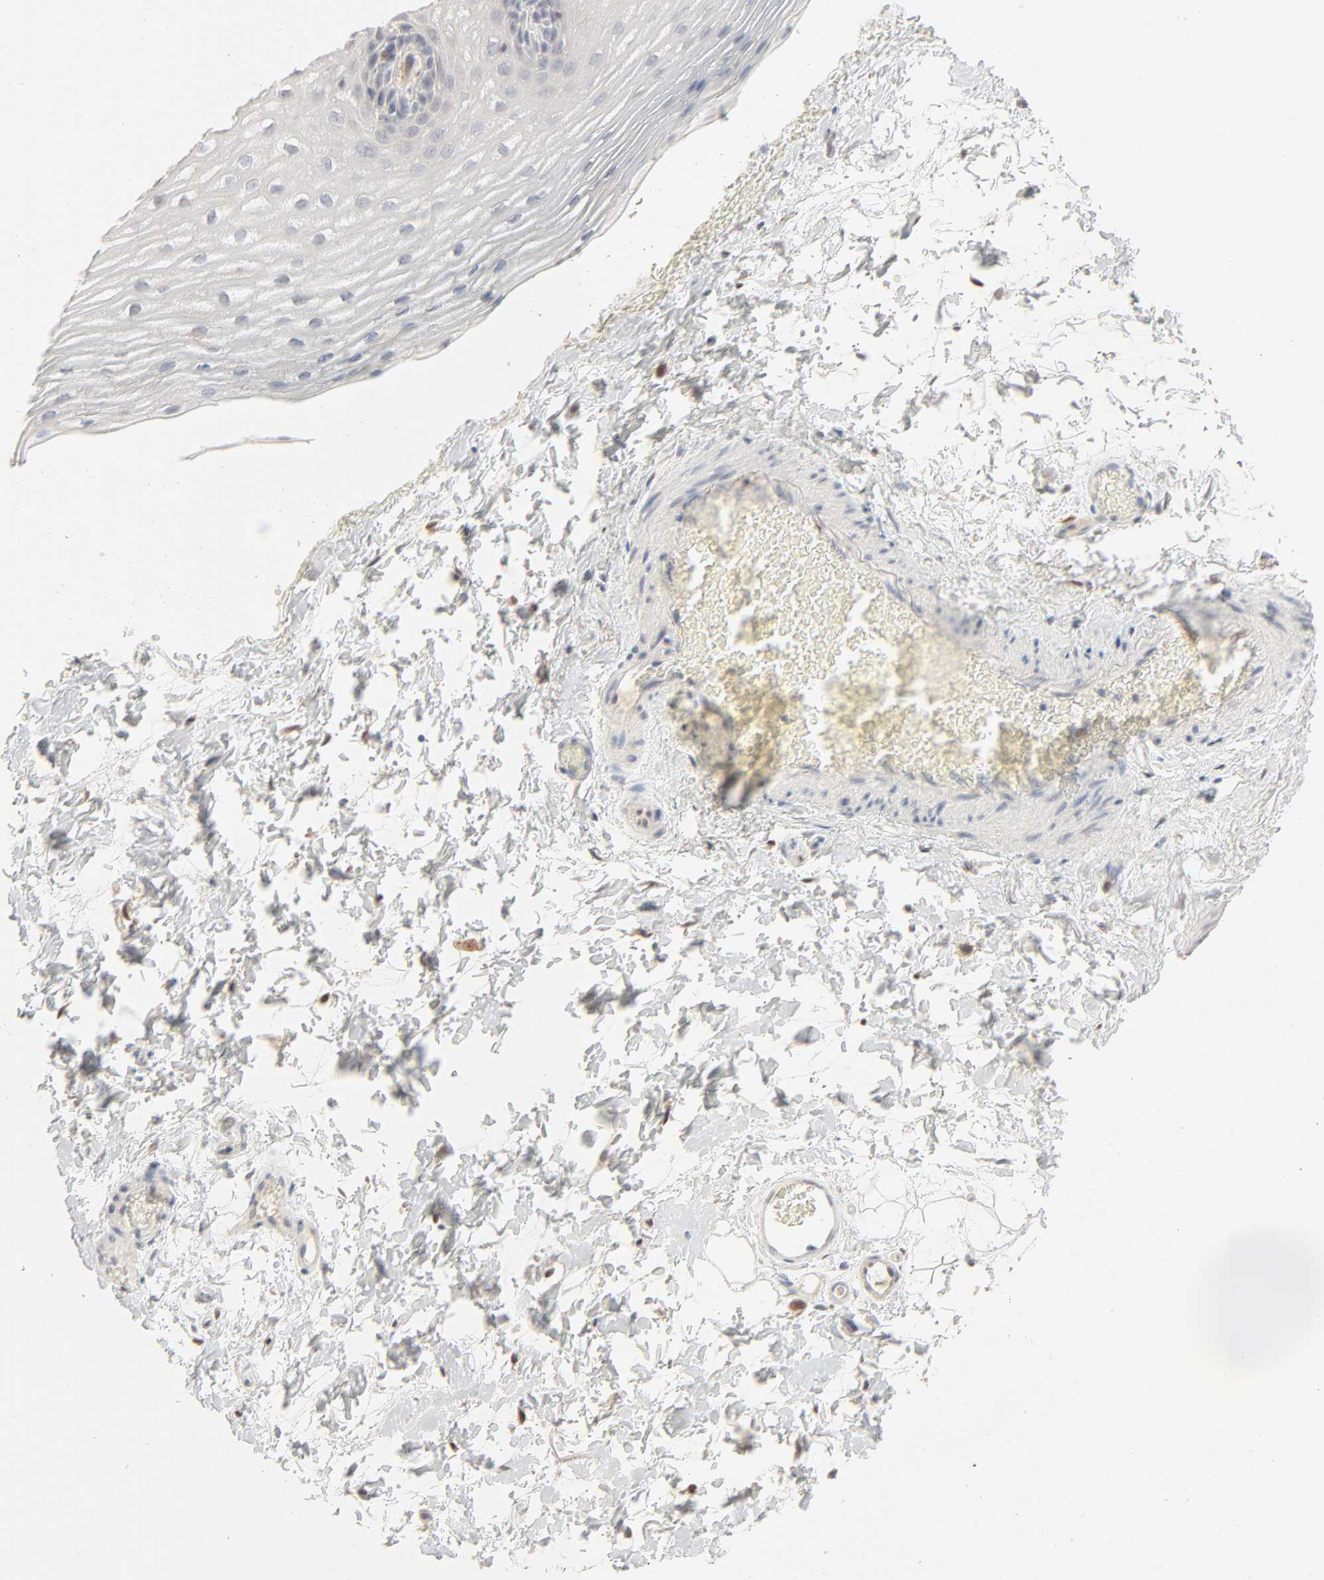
{"staining": {"intensity": "negative", "quantity": "none", "location": "none"}, "tissue": "esophagus", "cell_type": "Squamous epithelial cells", "image_type": "normal", "snomed": [{"axis": "morphology", "description": "Normal tissue, NOS"}, {"axis": "topography", "description": "Esophagus"}], "caption": "A high-resolution image shows IHC staining of unremarkable esophagus, which displays no significant staining in squamous epithelial cells.", "gene": "LGALS2", "patient": {"sex": "female", "age": 70}}